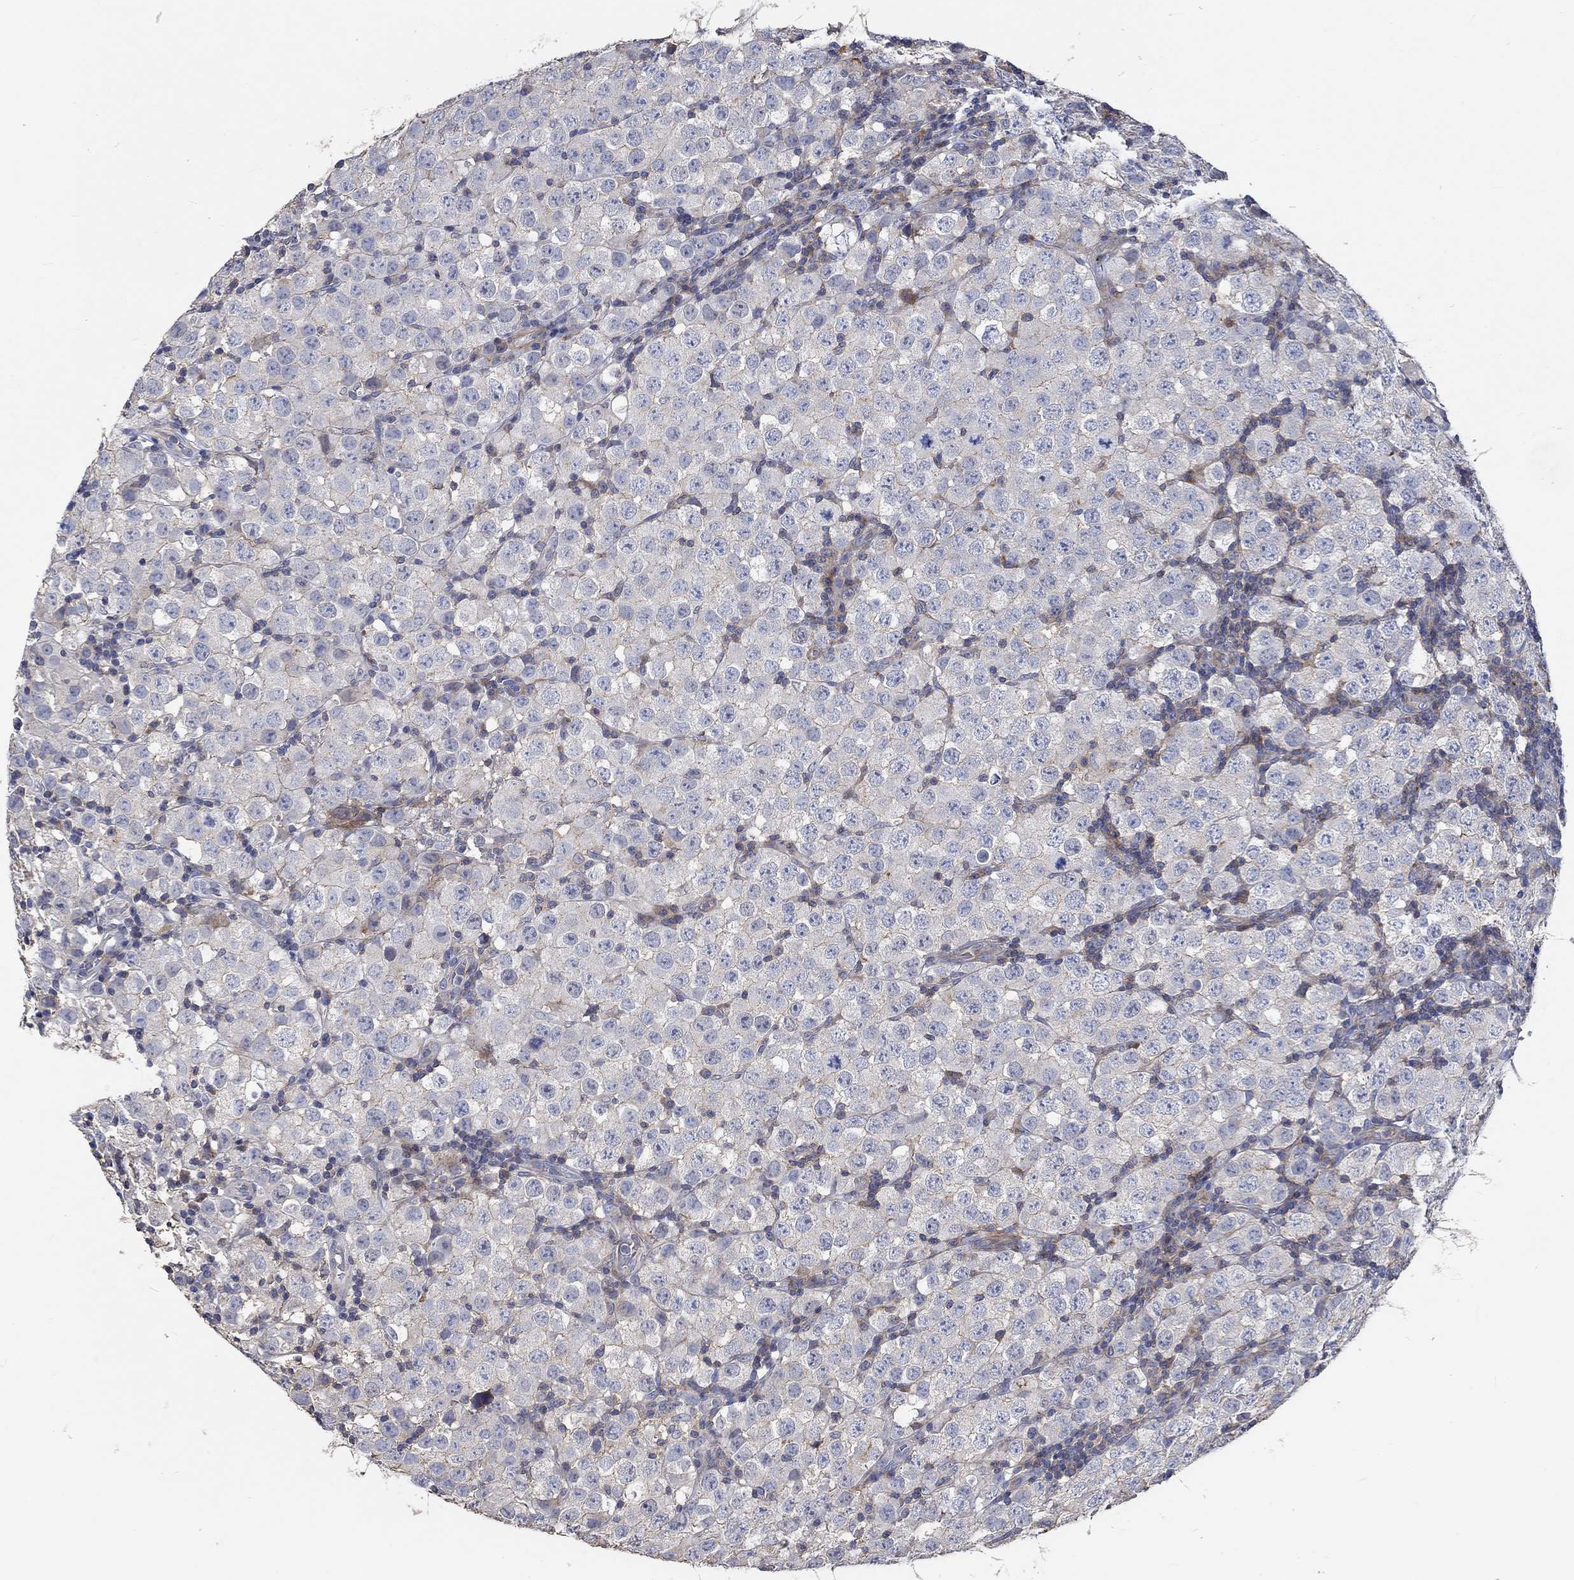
{"staining": {"intensity": "moderate", "quantity": "<25%", "location": "cytoplasmic/membranous"}, "tissue": "testis cancer", "cell_type": "Tumor cells", "image_type": "cancer", "snomed": [{"axis": "morphology", "description": "Seminoma, NOS"}, {"axis": "topography", "description": "Testis"}], "caption": "An IHC image of tumor tissue is shown. Protein staining in brown highlights moderate cytoplasmic/membranous positivity in seminoma (testis) within tumor cells.", "gene": "TNFAIP8L3", "patient": {"sex": "male", "age": 34}}